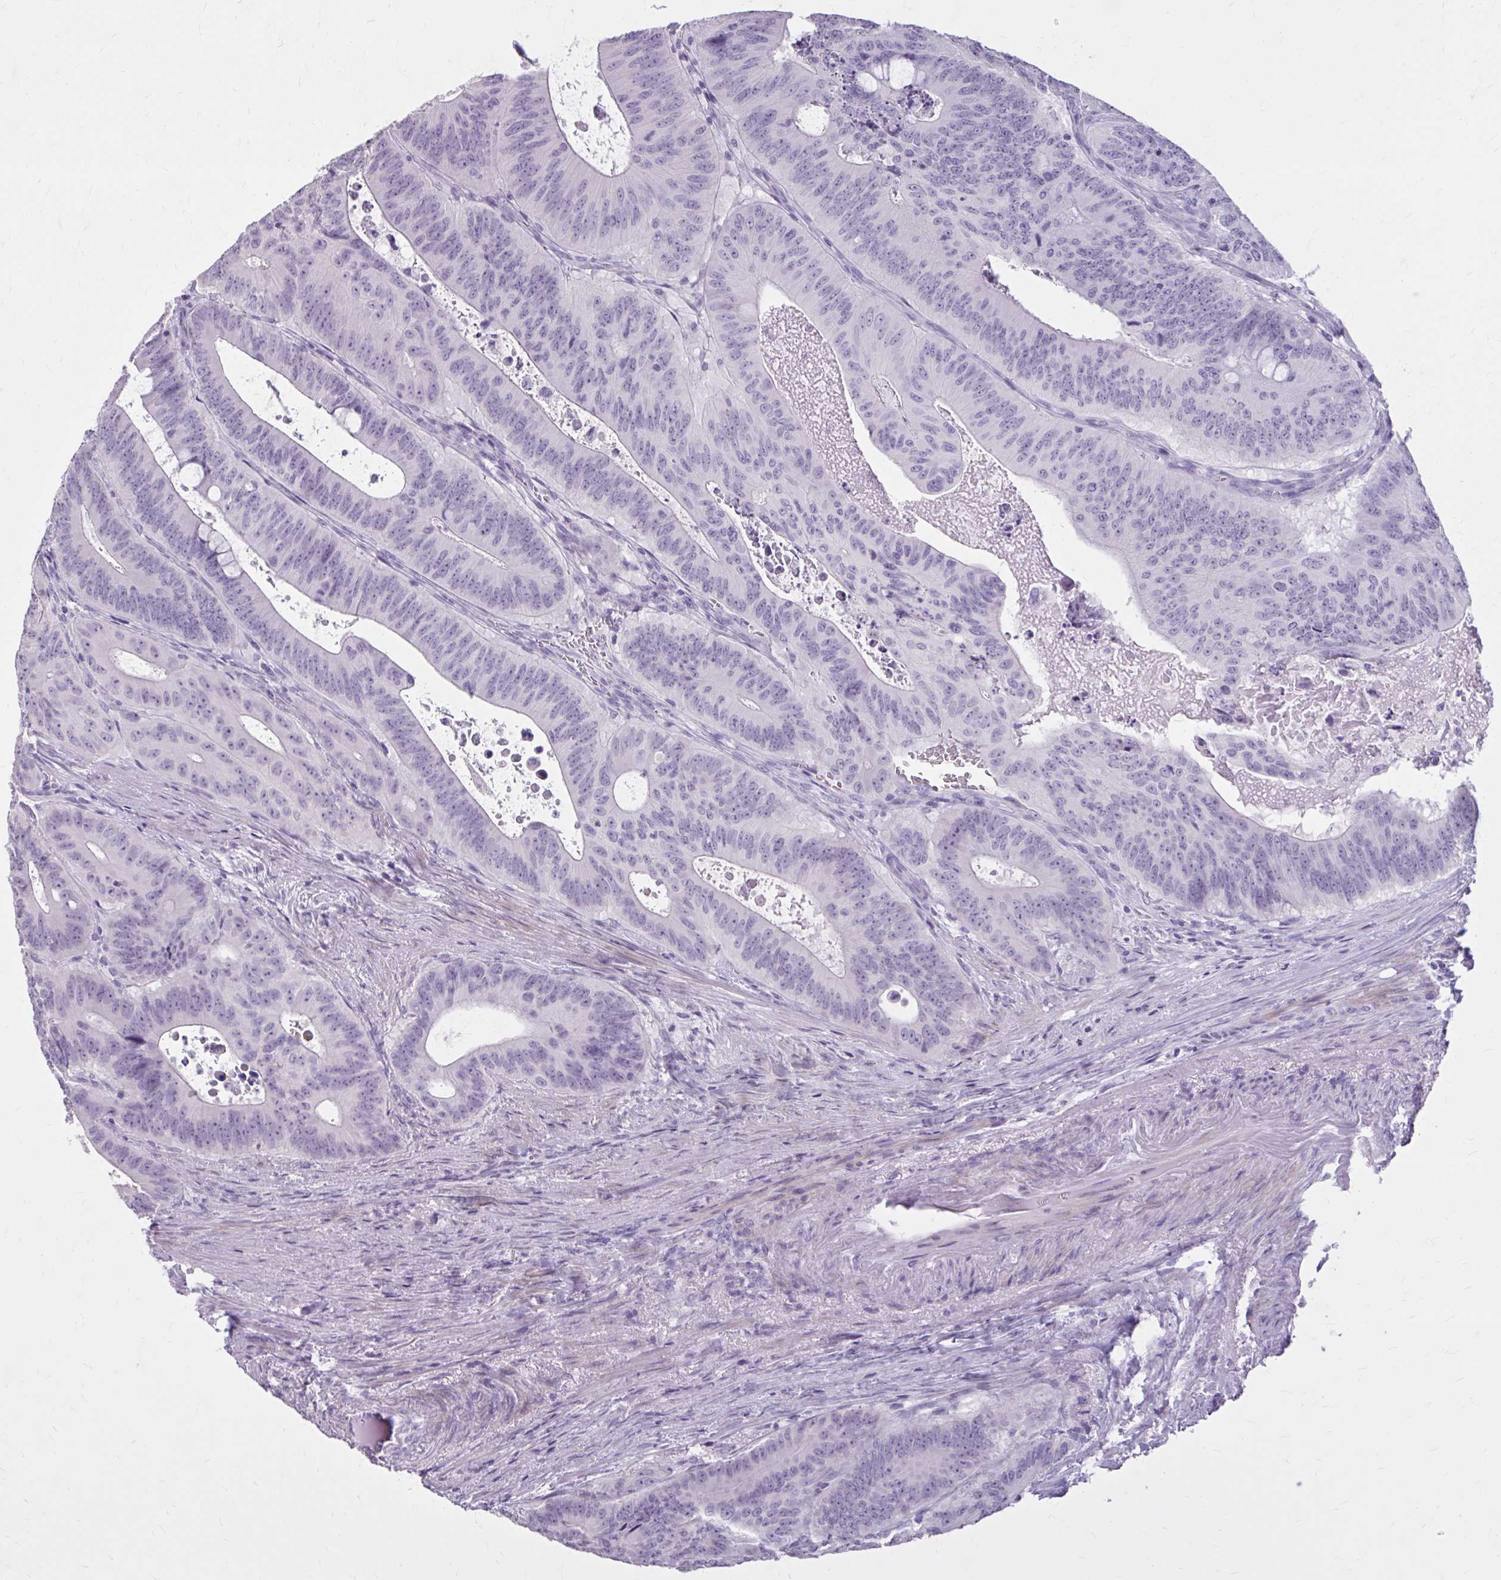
{"staining": {"intensity": "negative", "quantity": "none", "location": "none"}, "tissue": "colorectal cancer", "cell_type": "Tumor cells", "image_type": "cancer", "snomed": [{"axis": "morphology", "description": "Adenocarcinoma, NOS"}, {"axis": "topography", "description": "Colon"}], "caption": "Immunohistochemical staining of human adenocarcinoma (colorectal) reveals no significant staining in tumor cells.", "gene": "OR4B1", "patient": {"sex": "male", "age": 62}}